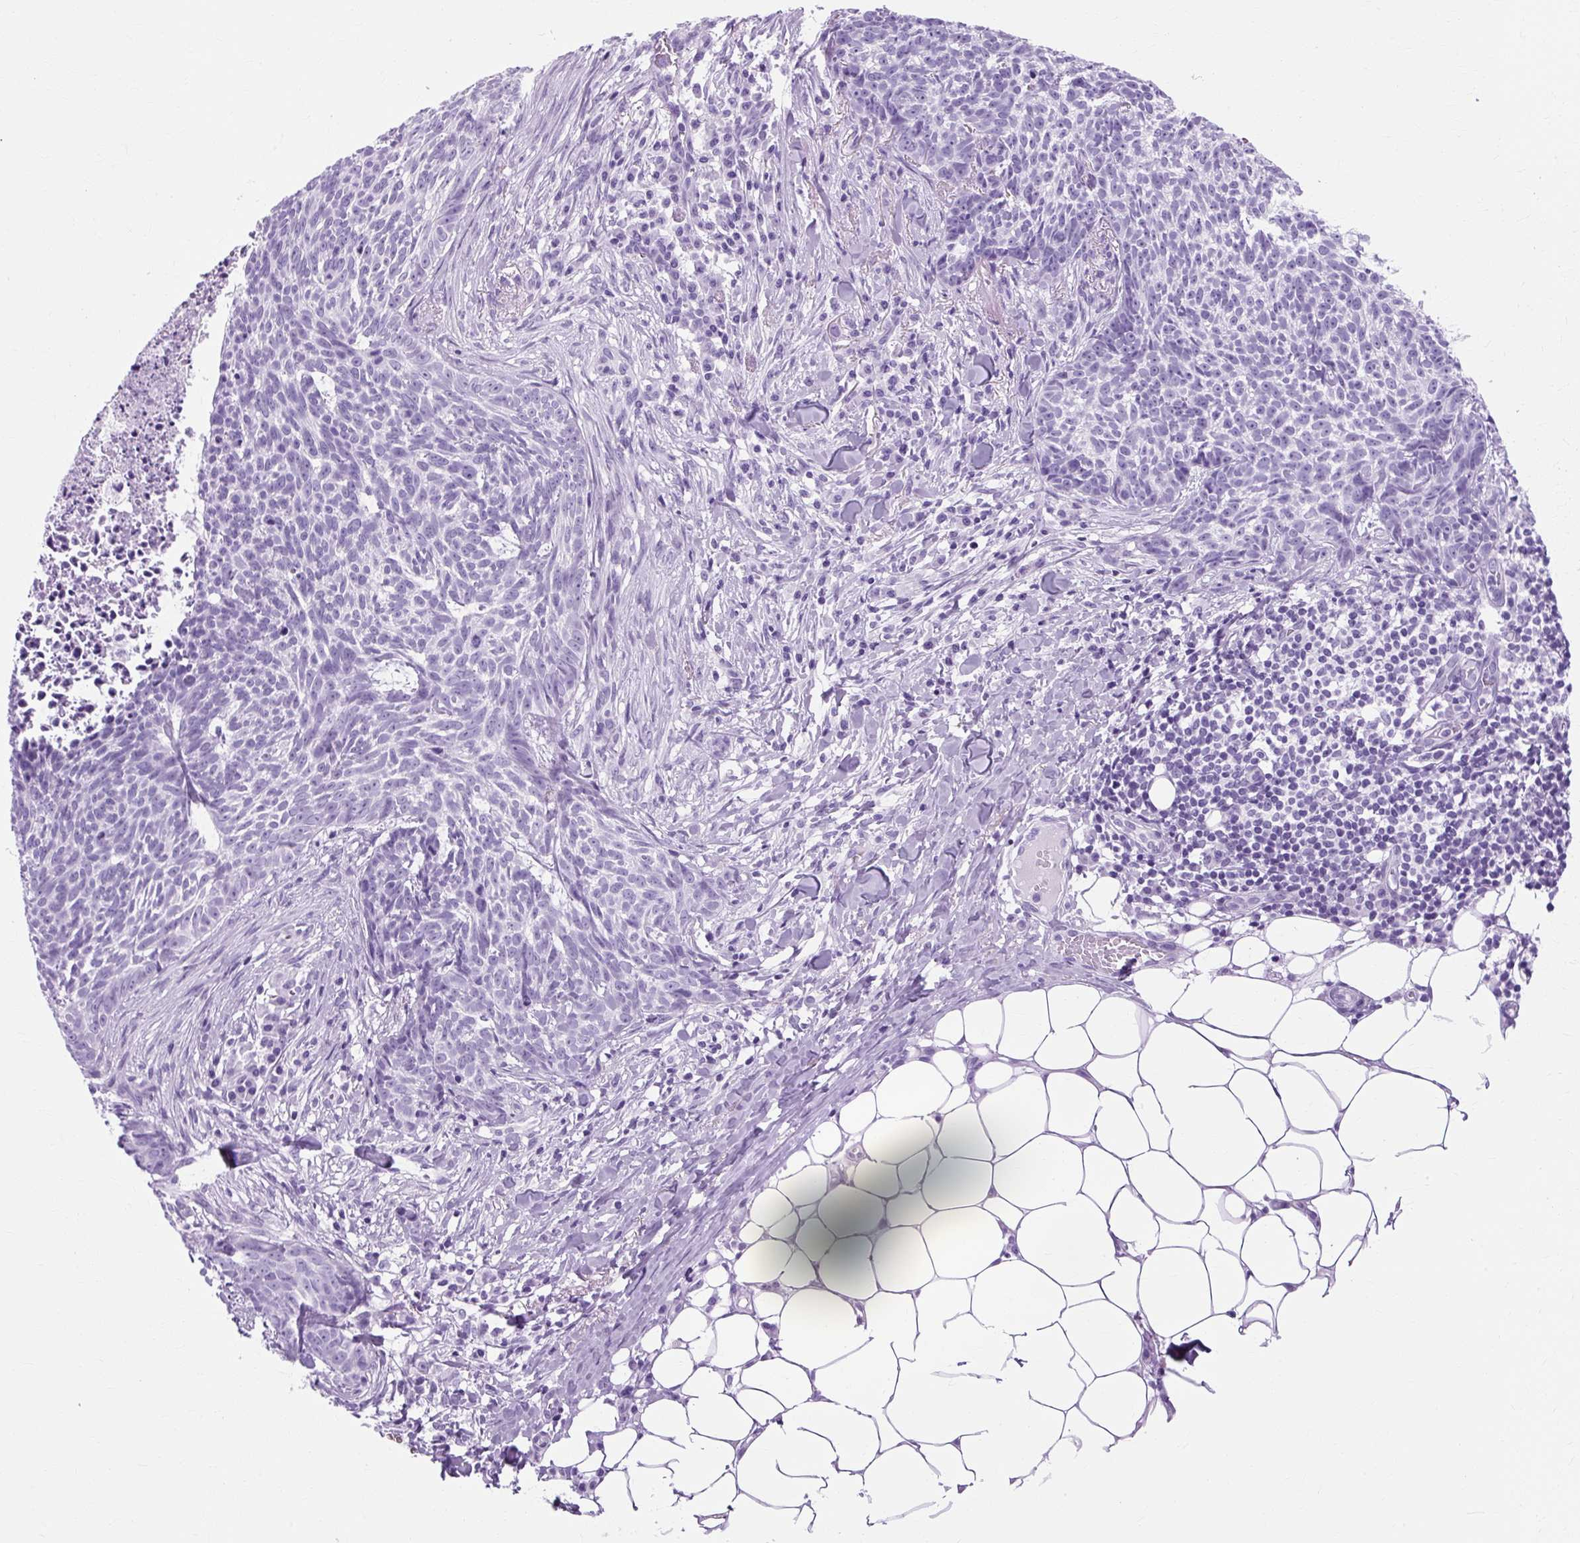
{"staining": {"intensity": "negative", "quantity": "none", "location": "none"}, "tissue": "skin cancer", "cell_type": "Tumor cells", "image_type": "cancer", "snomed": [{"axis": "morphology", "description": "Basal cell carcinoma"}, {"axis": "topography", "description": "Skin"}], "caption": "IHC histopathology image of neoplastic tissue: human skin cancer stained with DAB (3,3'-diaminobenzidine) shows no significant protein staining in tumor cells.", "gene": "TMEM89", "patient": {"sex": "female", "age": 93}}